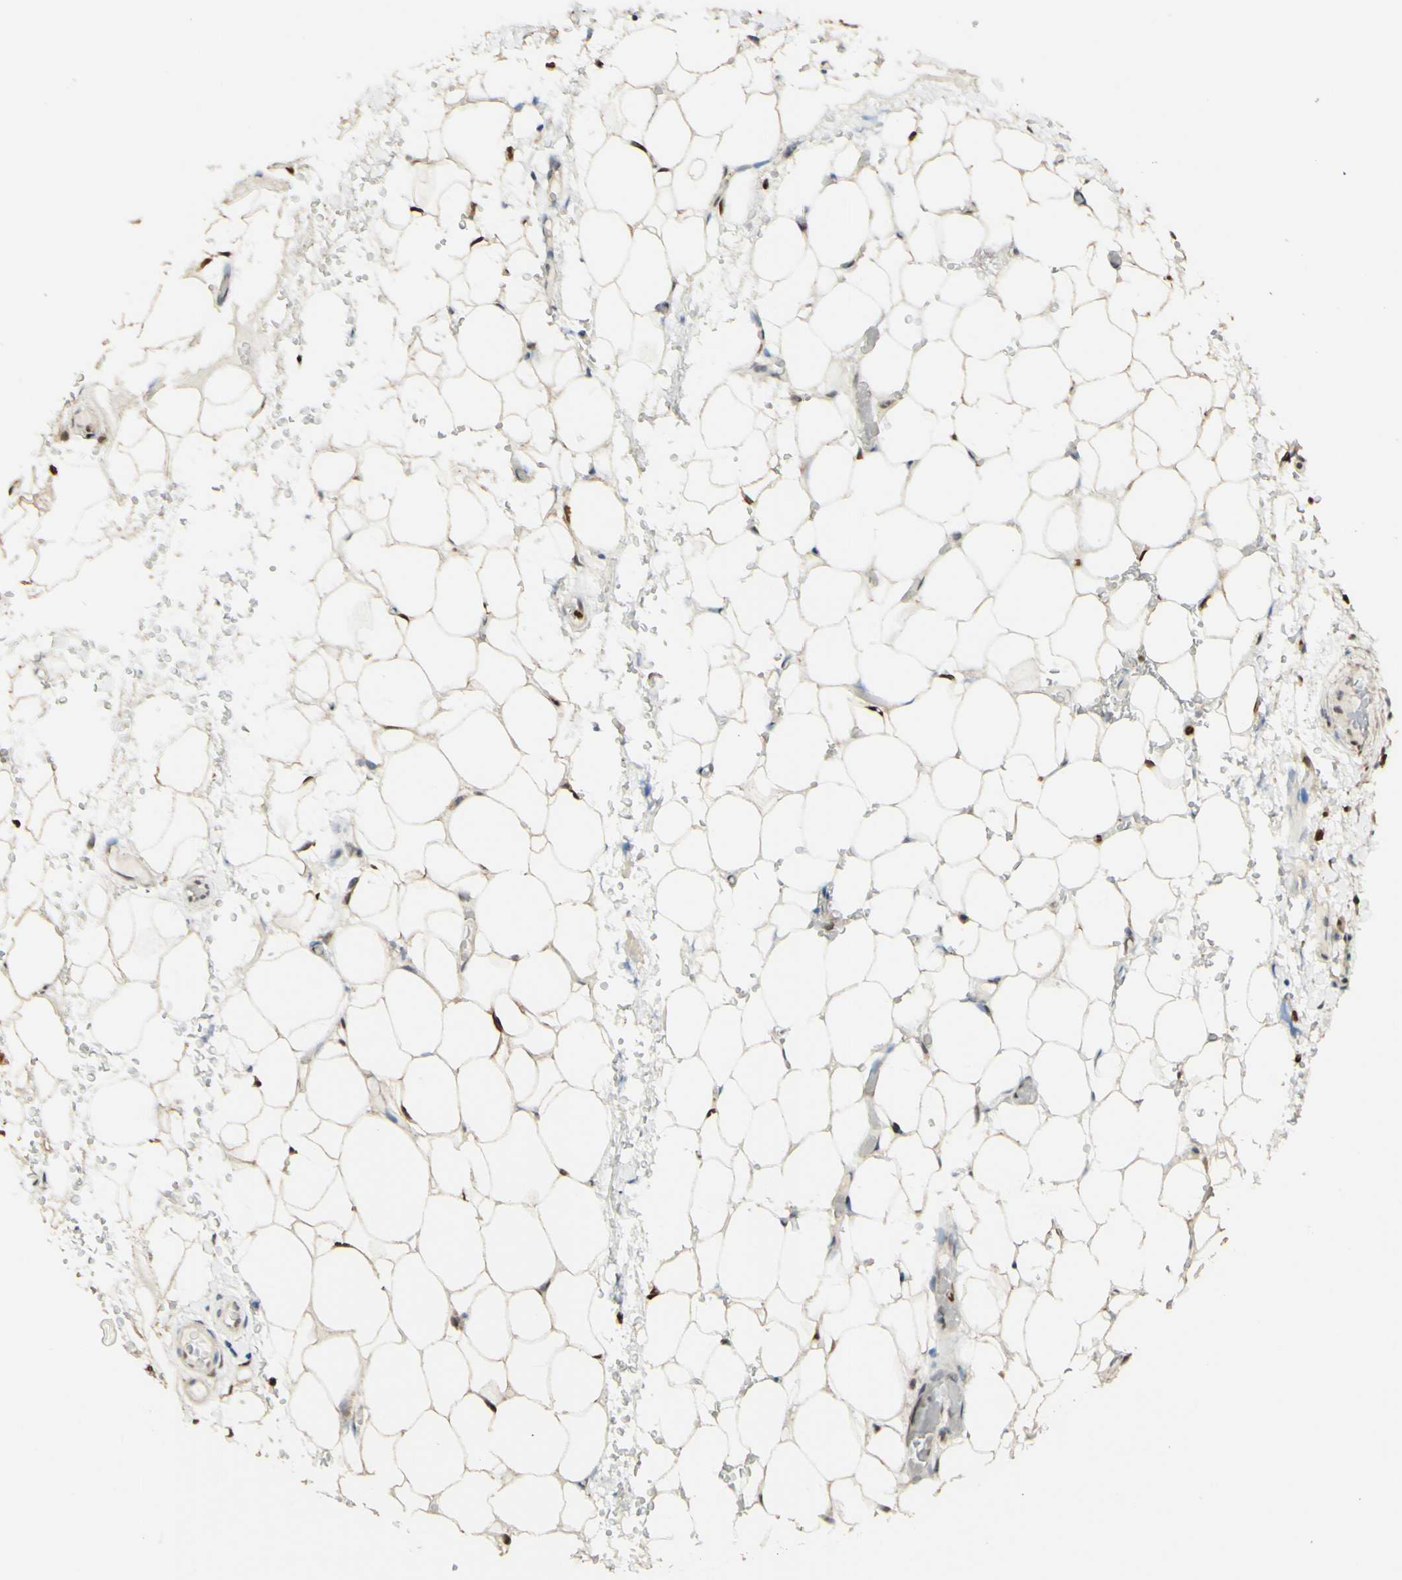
{"staining": {"intensity": "moderate", "quantity": ">75%", "location": "nuclear"}, "tissue": "adipose tissue", "cell_type": "Adipocytes", "image_type": "normal", "snomed": [{"axis": "morphology", "description": "Normal tissue, NOS"}, {"axis": "morphology", "description": "Adenocarcinoma, NOS"}, {"axis": "topography", "description": "Esophagus"}], "caption": "Immunohistochemistry (DAB) staining of normal adipose tissue displays moderate nuclear protein expression in approximately >75% of adipocytes. Using DAB (3,3'-diaminobenzidine) (brown) and hematoxylin (blue) stains, captured at high magnification using brightfield microscopy.", "gene": "MAP3K4", "patient": {"sex": "male", "age": 62}}